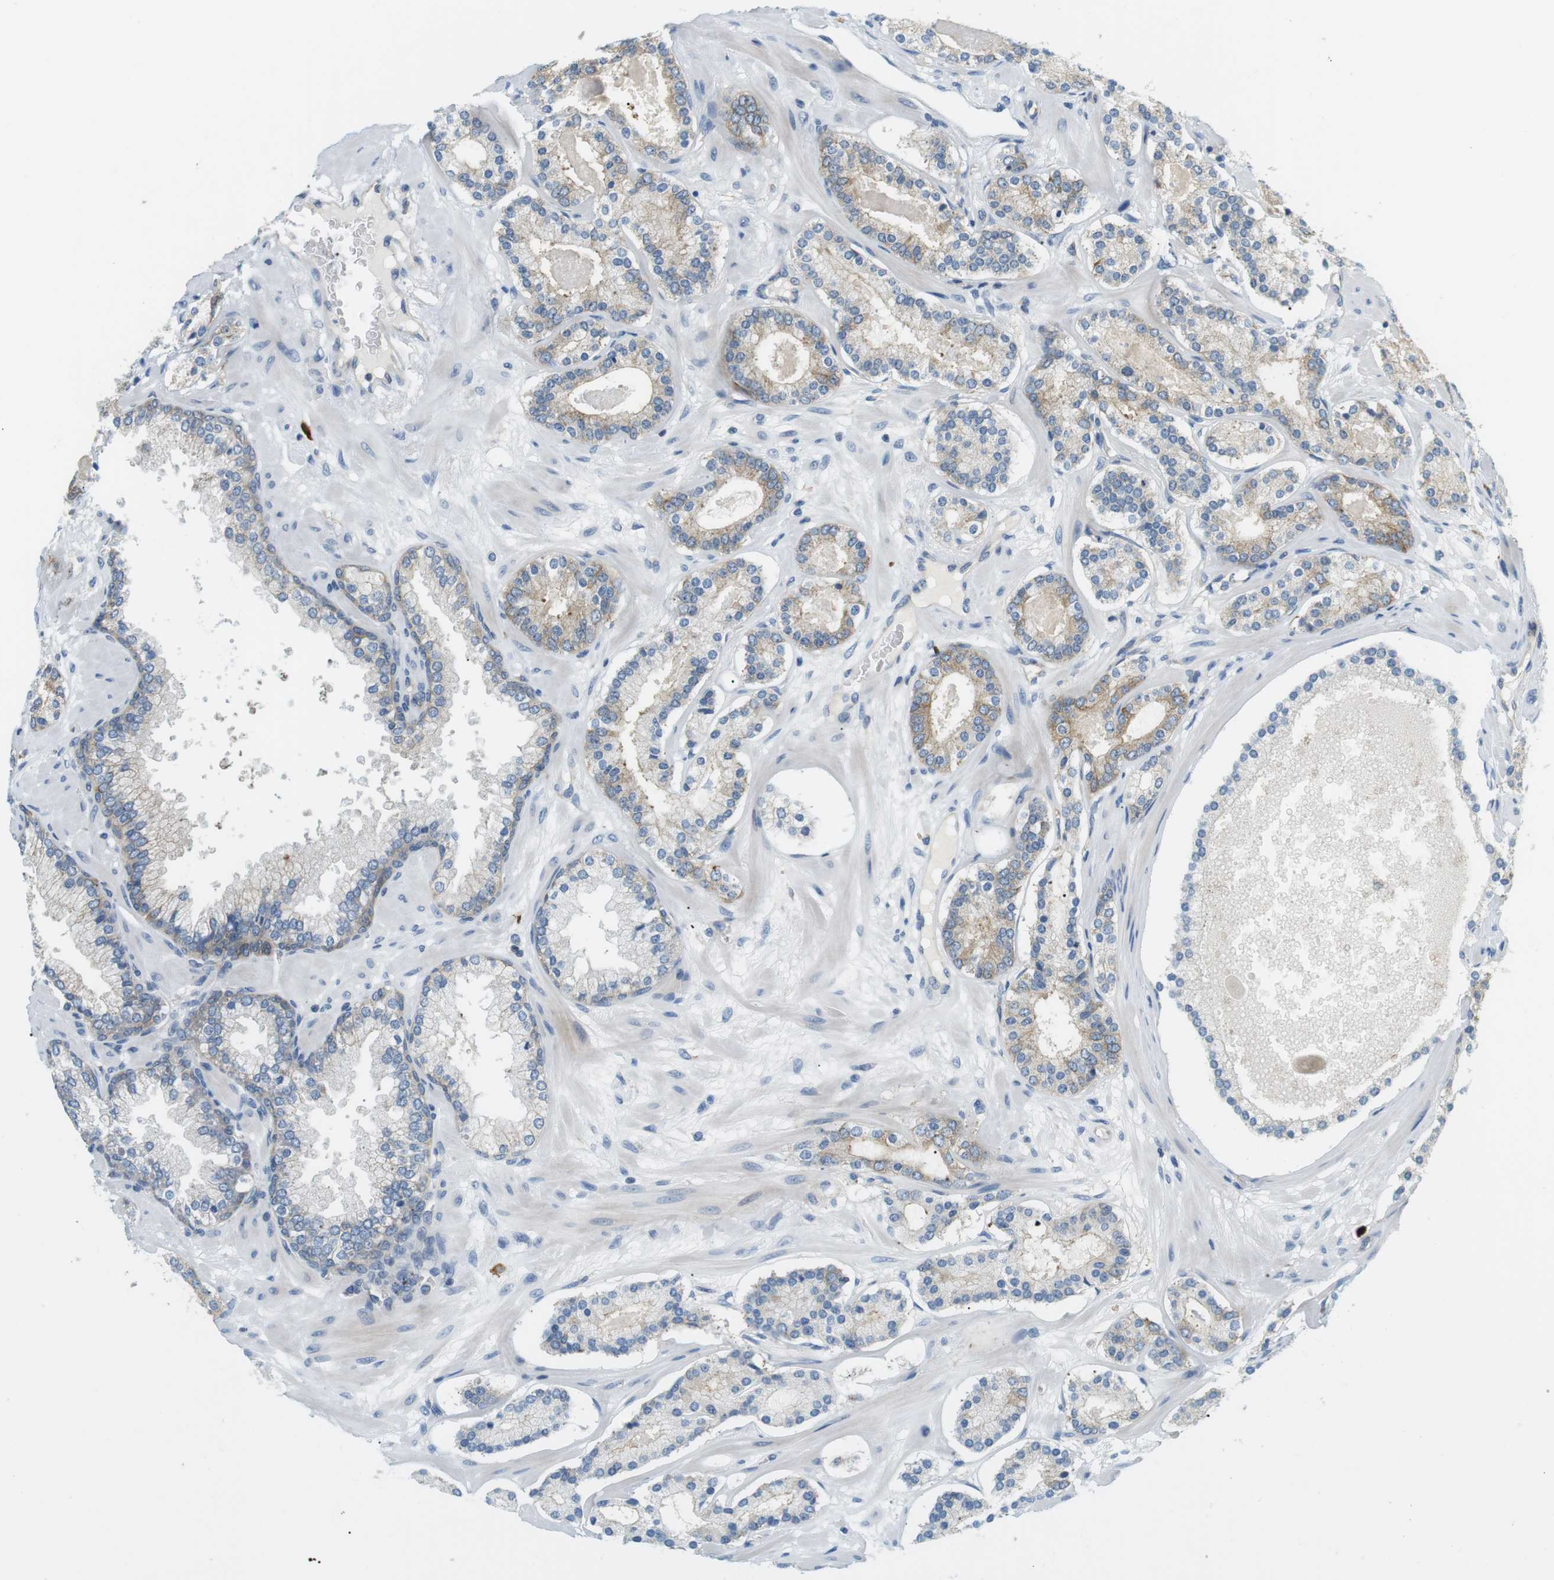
{"staining": {"intensity": "moderate", "quantity": ">75%", "location": "cytoplasmic/membranous"}, "tissue": "prostate cancer", "cell_type": "Tumor cells", "image_type": "cancer", "snomed": [{"axis": "morphology", "description": "Adenocarcinoma, Low grade"}, {"axis": "topography", "description": "Prostate"}], "caption": "There is medium levels of moderate cytoplasmic/membranous staining in tumor cells of prostate cancer, as demonstrated by immunohistochemical staining (brown color).", "gene": "TMEM200A", "patient": {"sex": "male", "age": 63}}